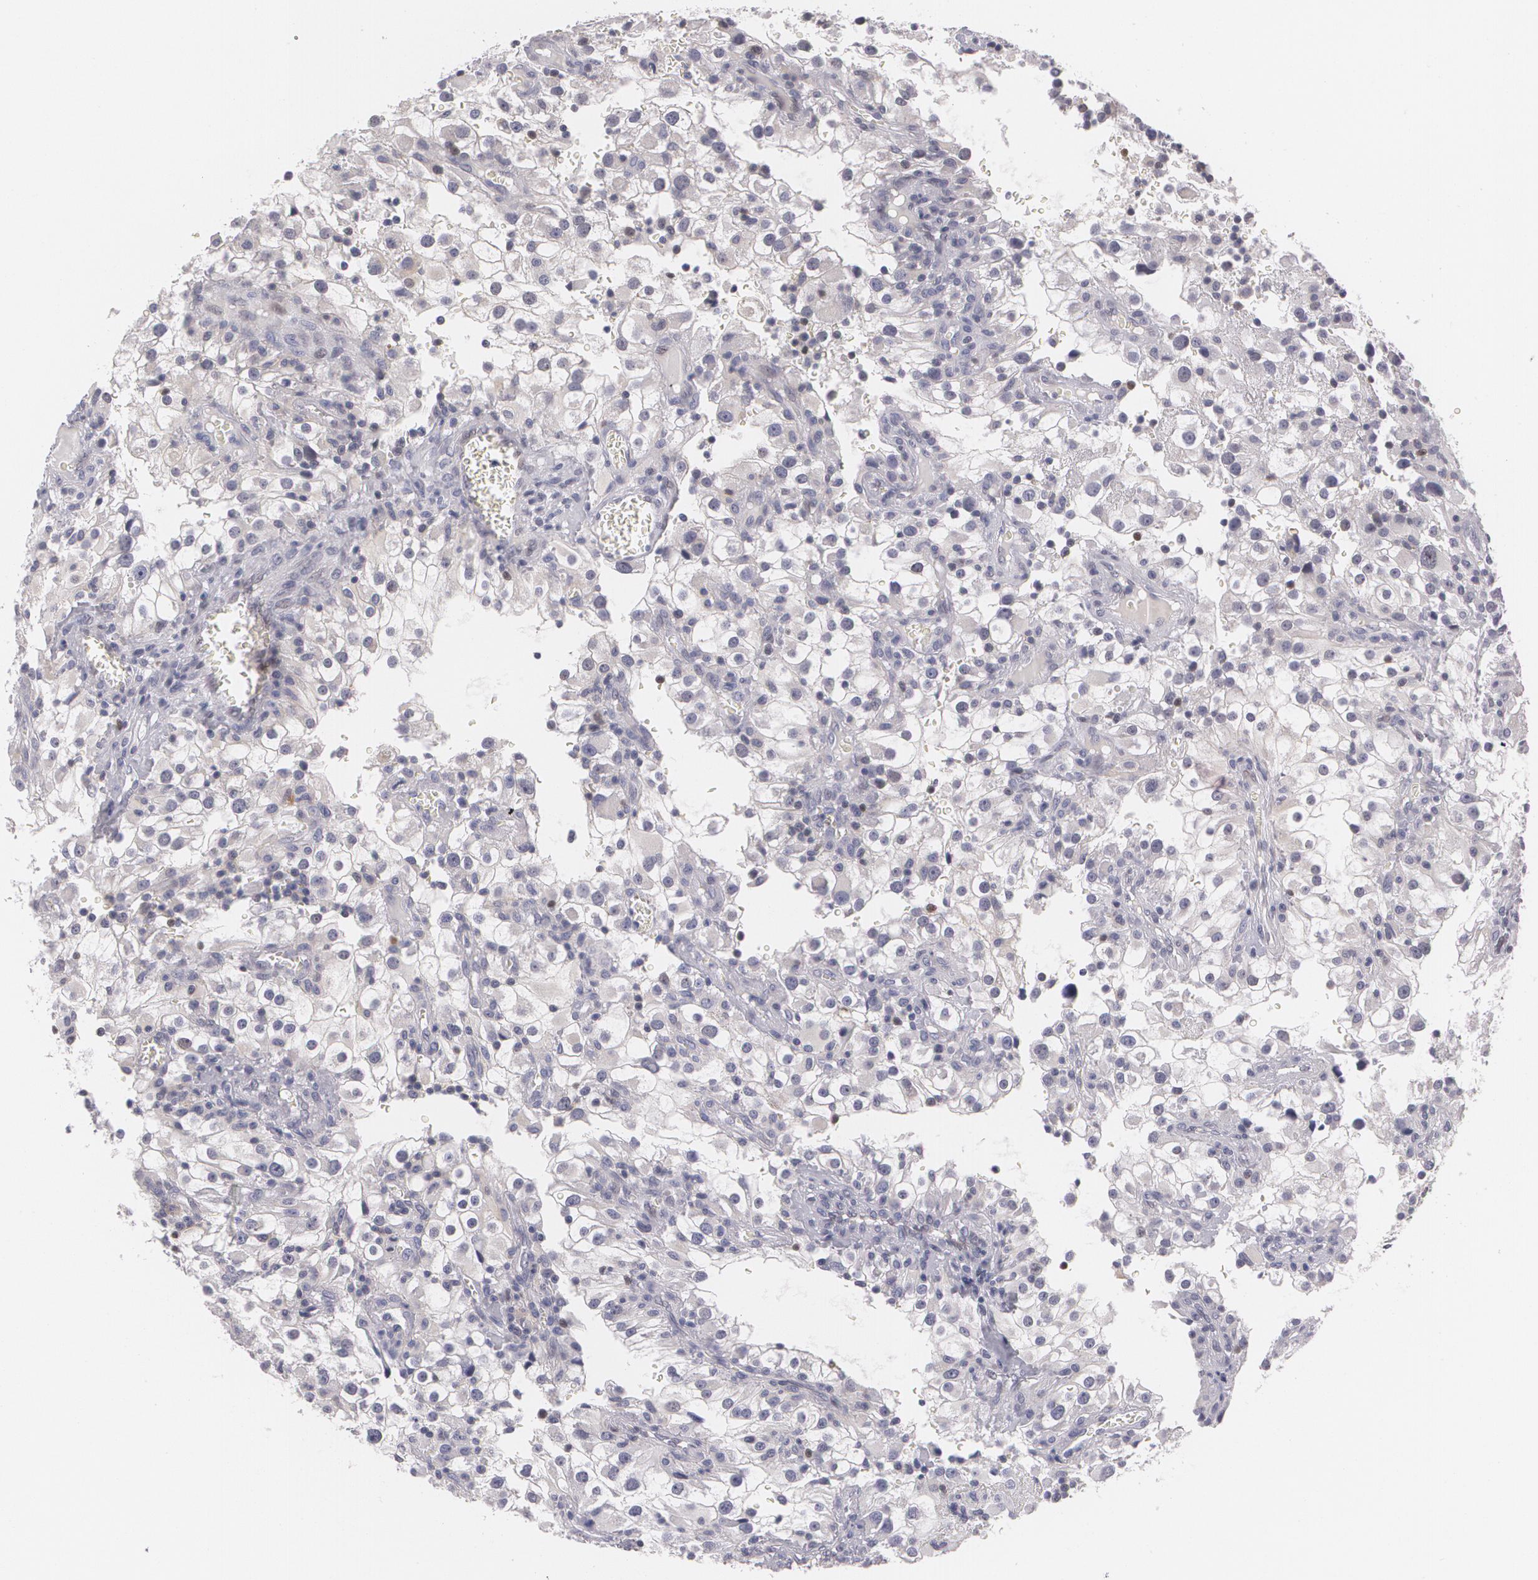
{"staining": {"intensity": "negative", "quantity": "none", "location": "none"}, "tissue": "renal cancer", "cell_type": "Tumor cells", "image_type": "cancer", "snomed": [{"axis": "morphology", "description": "Adenocarcinoma, NOS"}, {"axis": "topography", "description": "Kidney"}], "caption": "There is no significant expression in tumor cells of adenocarcinoma (renal).", "gene": "ZBTB16", "patient": {"sex": "female", "age": 52}}